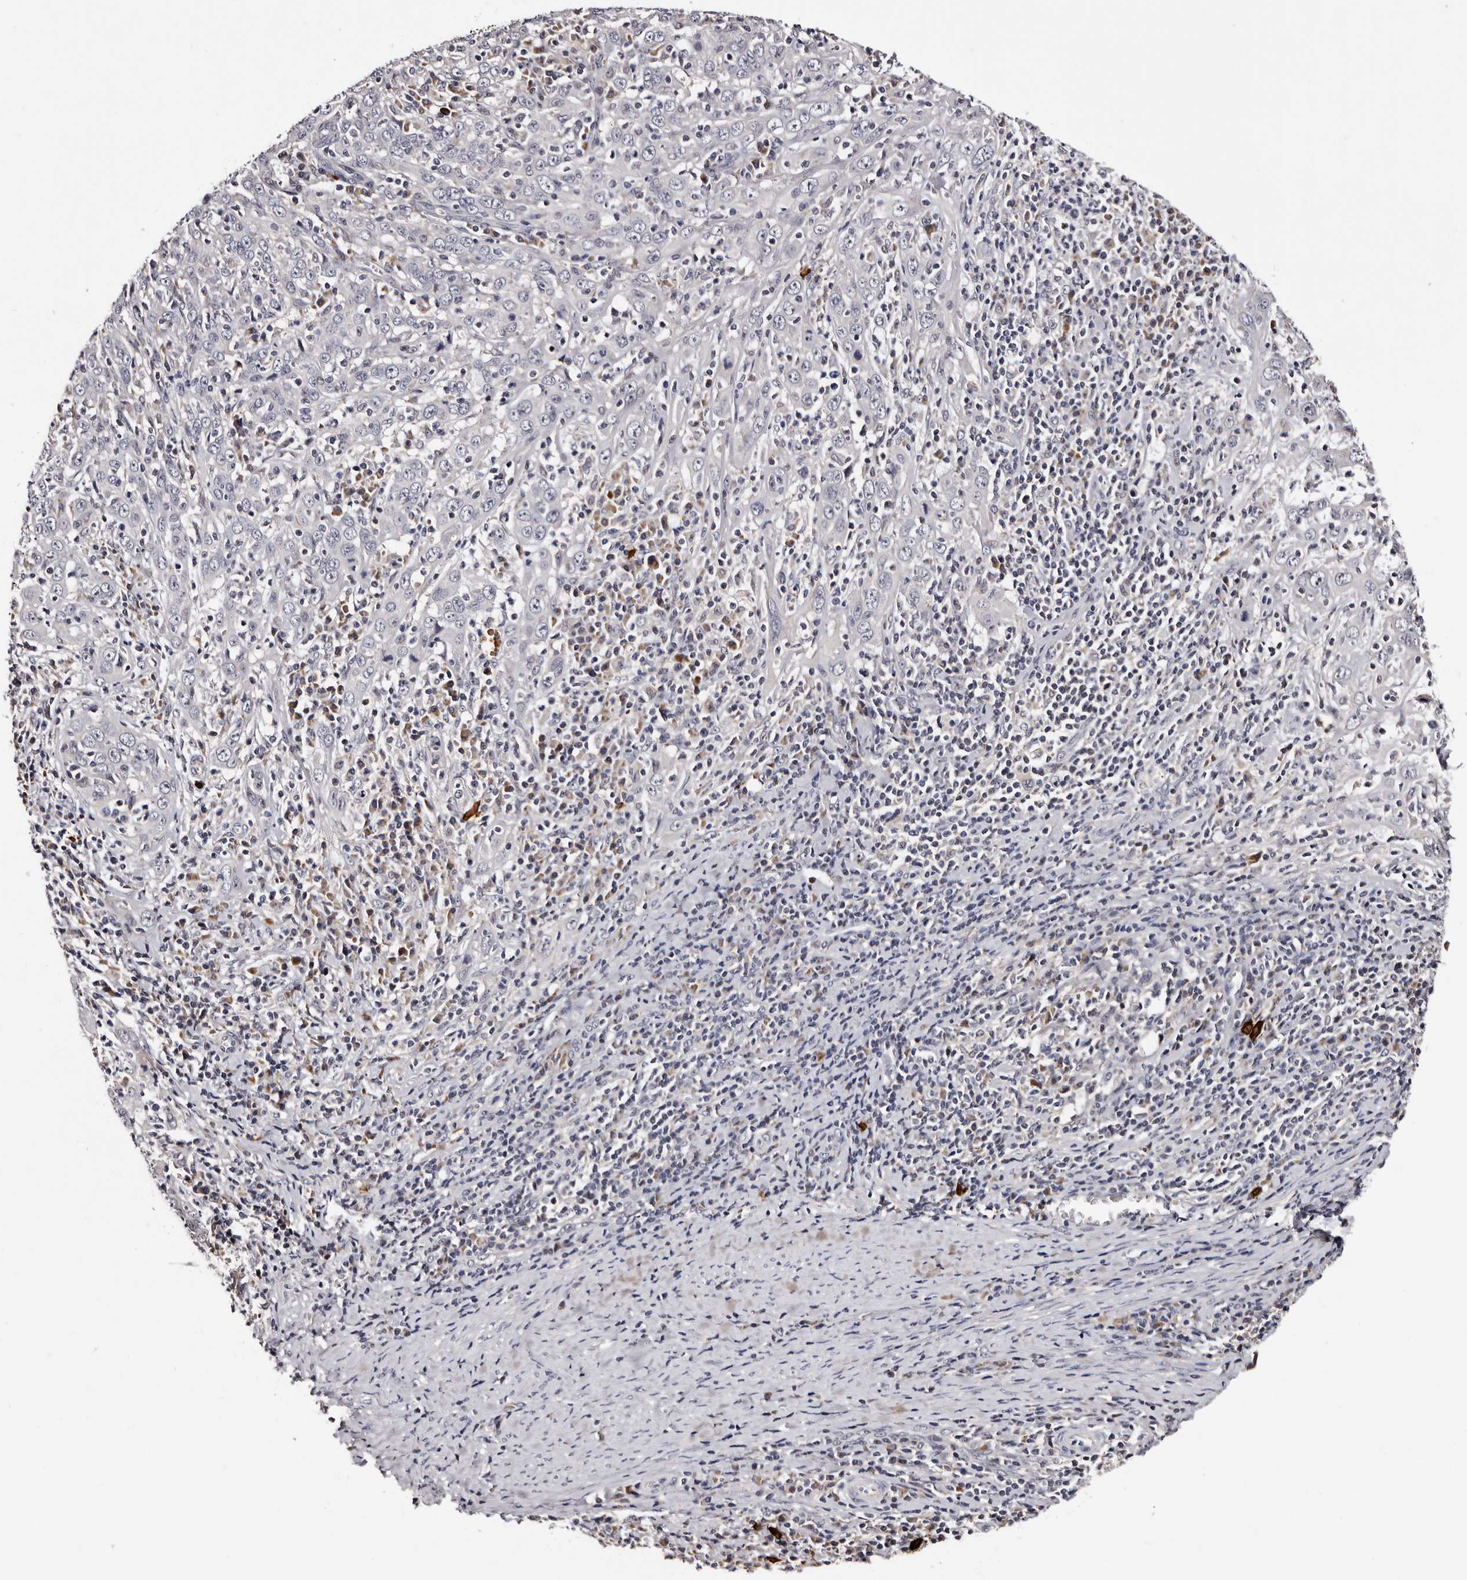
{"staining": {"intensity": "negative", "quantity": "none", "location": "none"}, "tissue": "cervical cancer", "cell_type": "Tumor cells", "image_type": "cancer", "snomed": [{"axis": "morphology", "description": "Squamous cell carcinoma, NOS"}, {"axis": "topography", "description": "Cervix"}], "caption": "A micrograph of human cervical squamous cell carcinoma is negative for staining in tumor cells.", "gene": "TAF4B", "patient": {"sex": "female", "age": 46}}